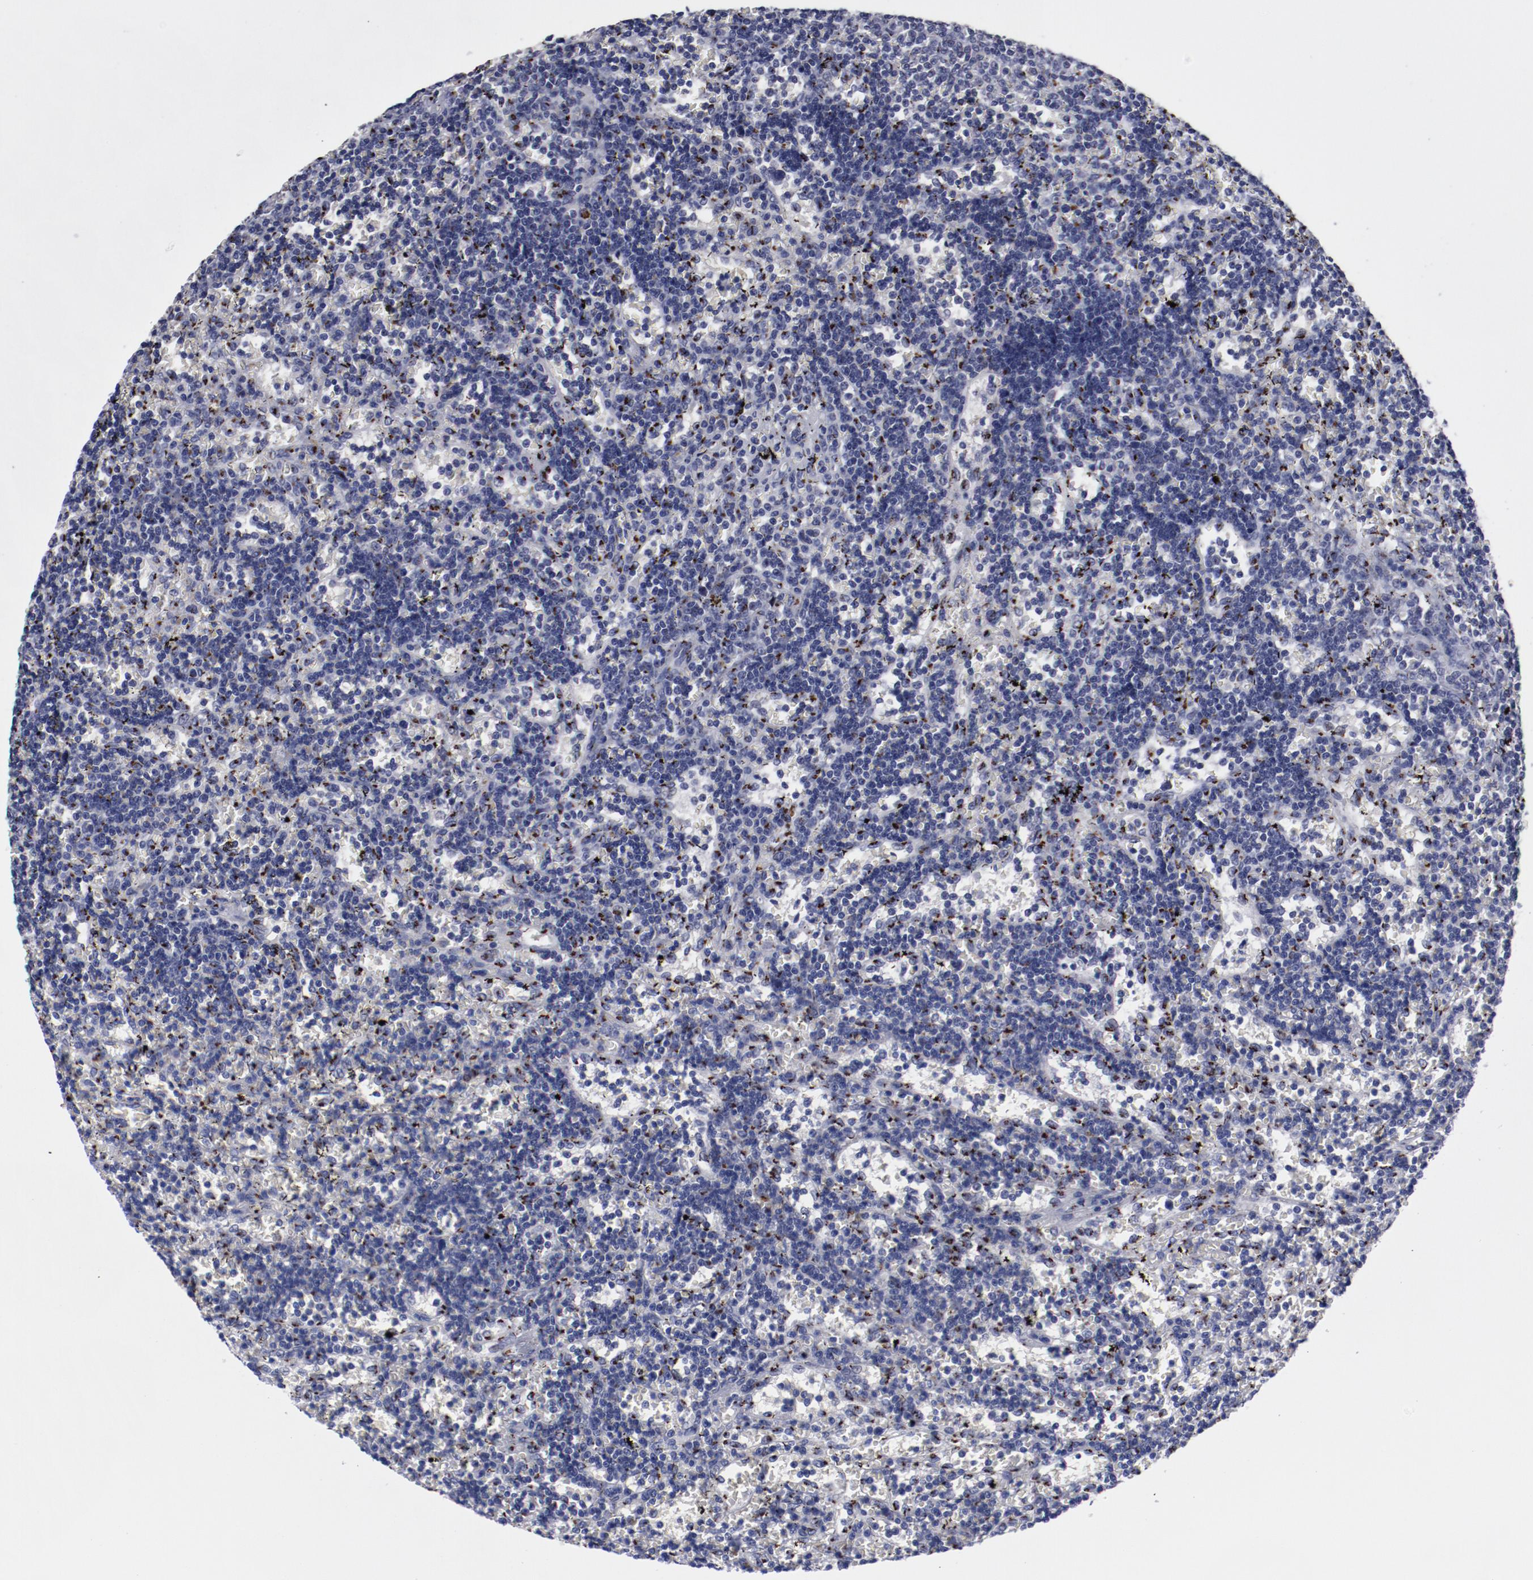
{"staining": {"intensity": "strong", "quantity": "25%-75%", "location": "cytoplasmic/membranous"}, "tissue": "lymphoma", "cell_type": "Tumor cells", "image_type": "cancer", "snomed": [{"axis": "morphology", "description": "Malignant lymphoma, non-Hodgkin's type, Low grade"}, {"axis": "topography", "description": "Spleen"}], "caption": "This image exhibits lymphoma stained with IHC to label a protein in brown. The cytoplasmic/membranous of tumor cells show strong positivity for the protein. Nuclei are counter-stained blue.", "gene": "GOLIM4", "patient": {"sex": "male", "age": 60}}